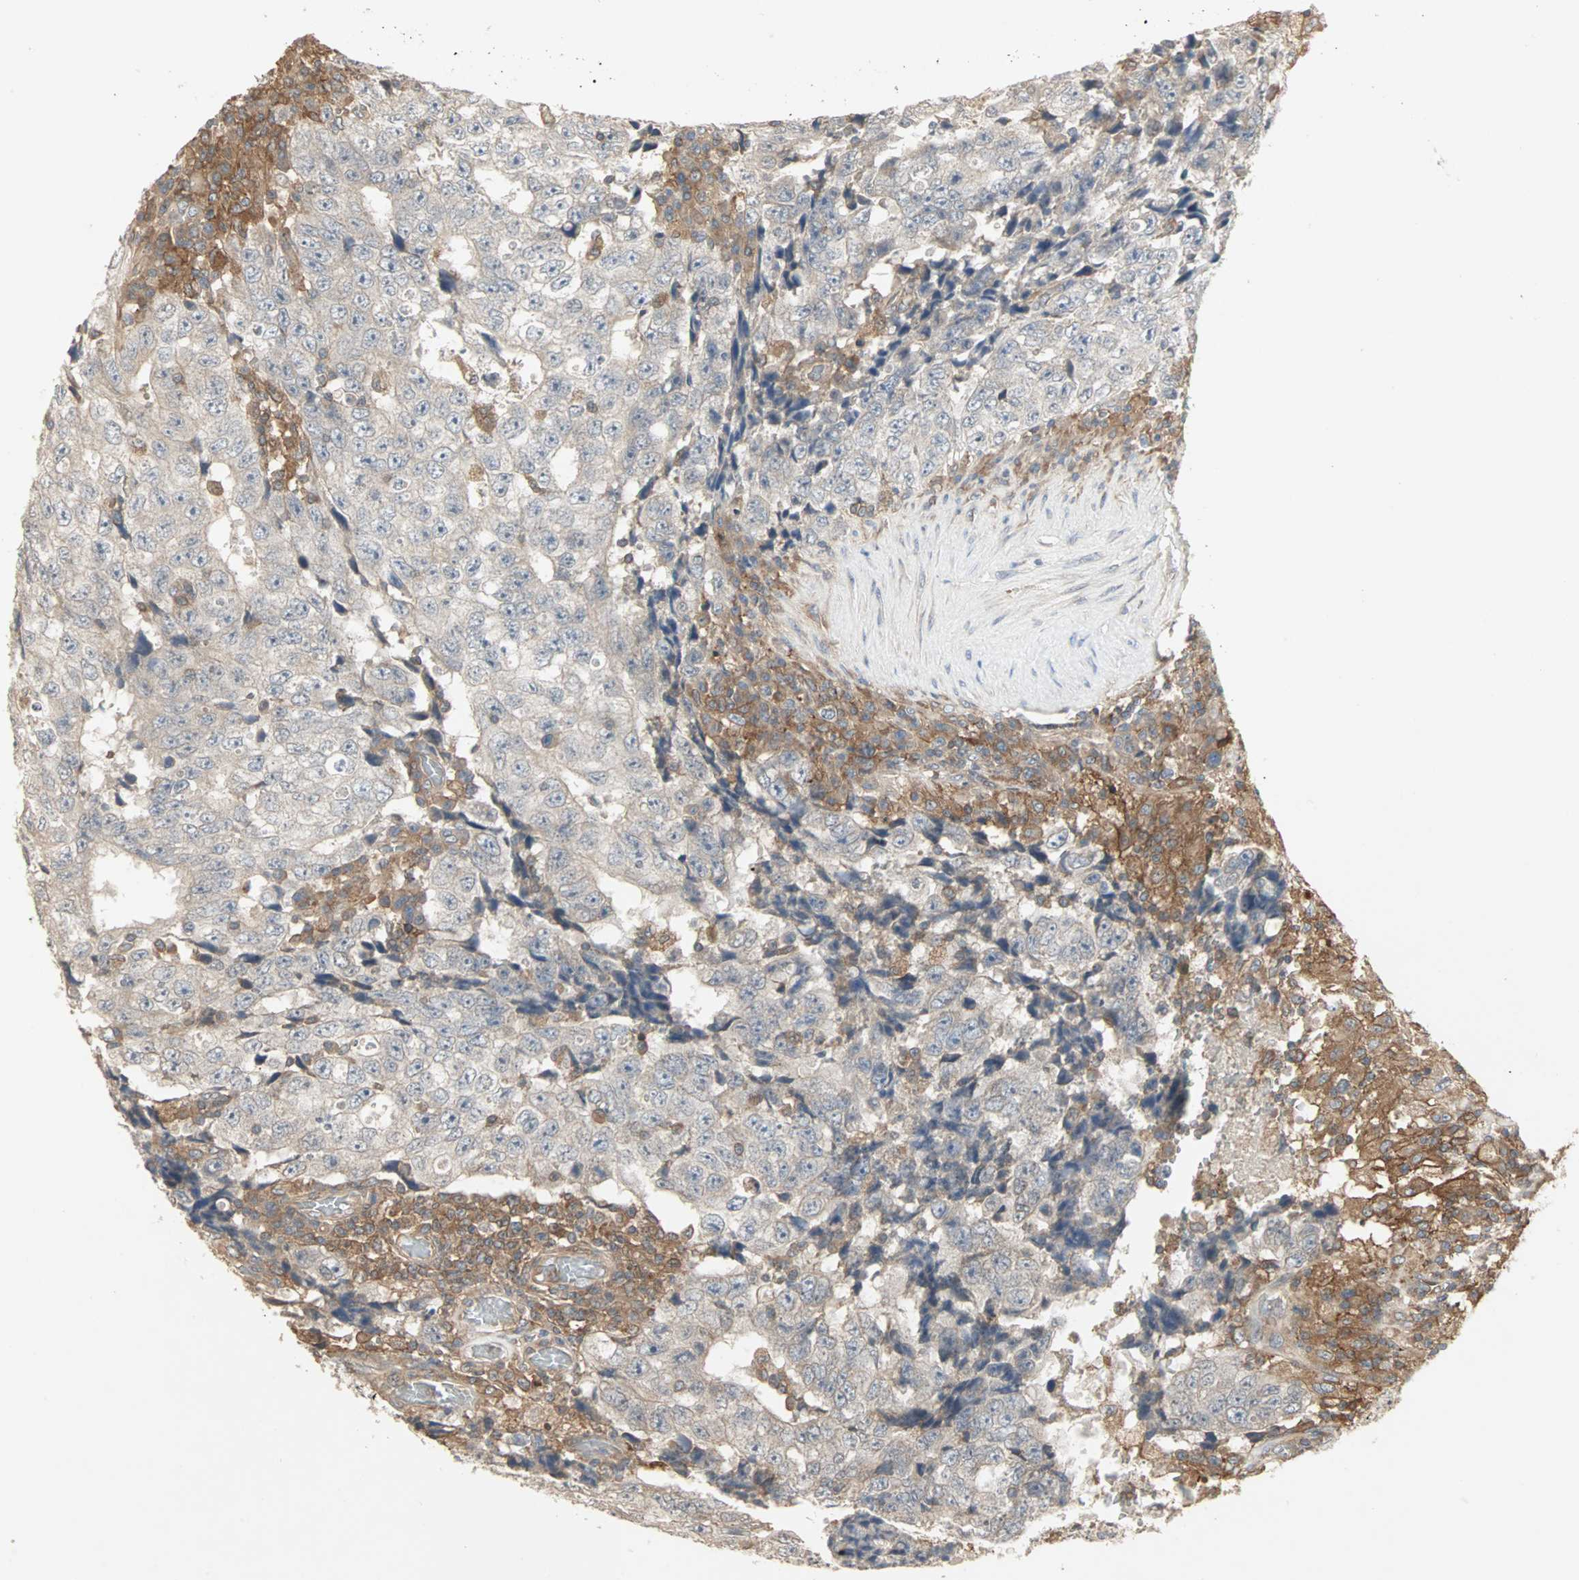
{"staining": {"intensity": "weak", "quantity": ">75%", "location": "cytoplasmic/membranous"}, "tissue": "testis cancer", "cell_type": "Tumor cells", "image_type": "cancer", "snomed": [{"axis": "morphology", "description": "Necrosis, NOS"}, {"axis": "morphology", "description": "Carcinoma, Embryonal, NOS"}, {"axis": "topography", "description": "Testis"}], "caption": "An IHC histopathology image of neoplastic tissue is shown. Protein staining in brown labels weak cytoplasmic/membranous positivity in embryonal carcinoma (testis) within tumor cells.", "gene": "GNAI2", "patient": {"sex": "male", "age": 19}}